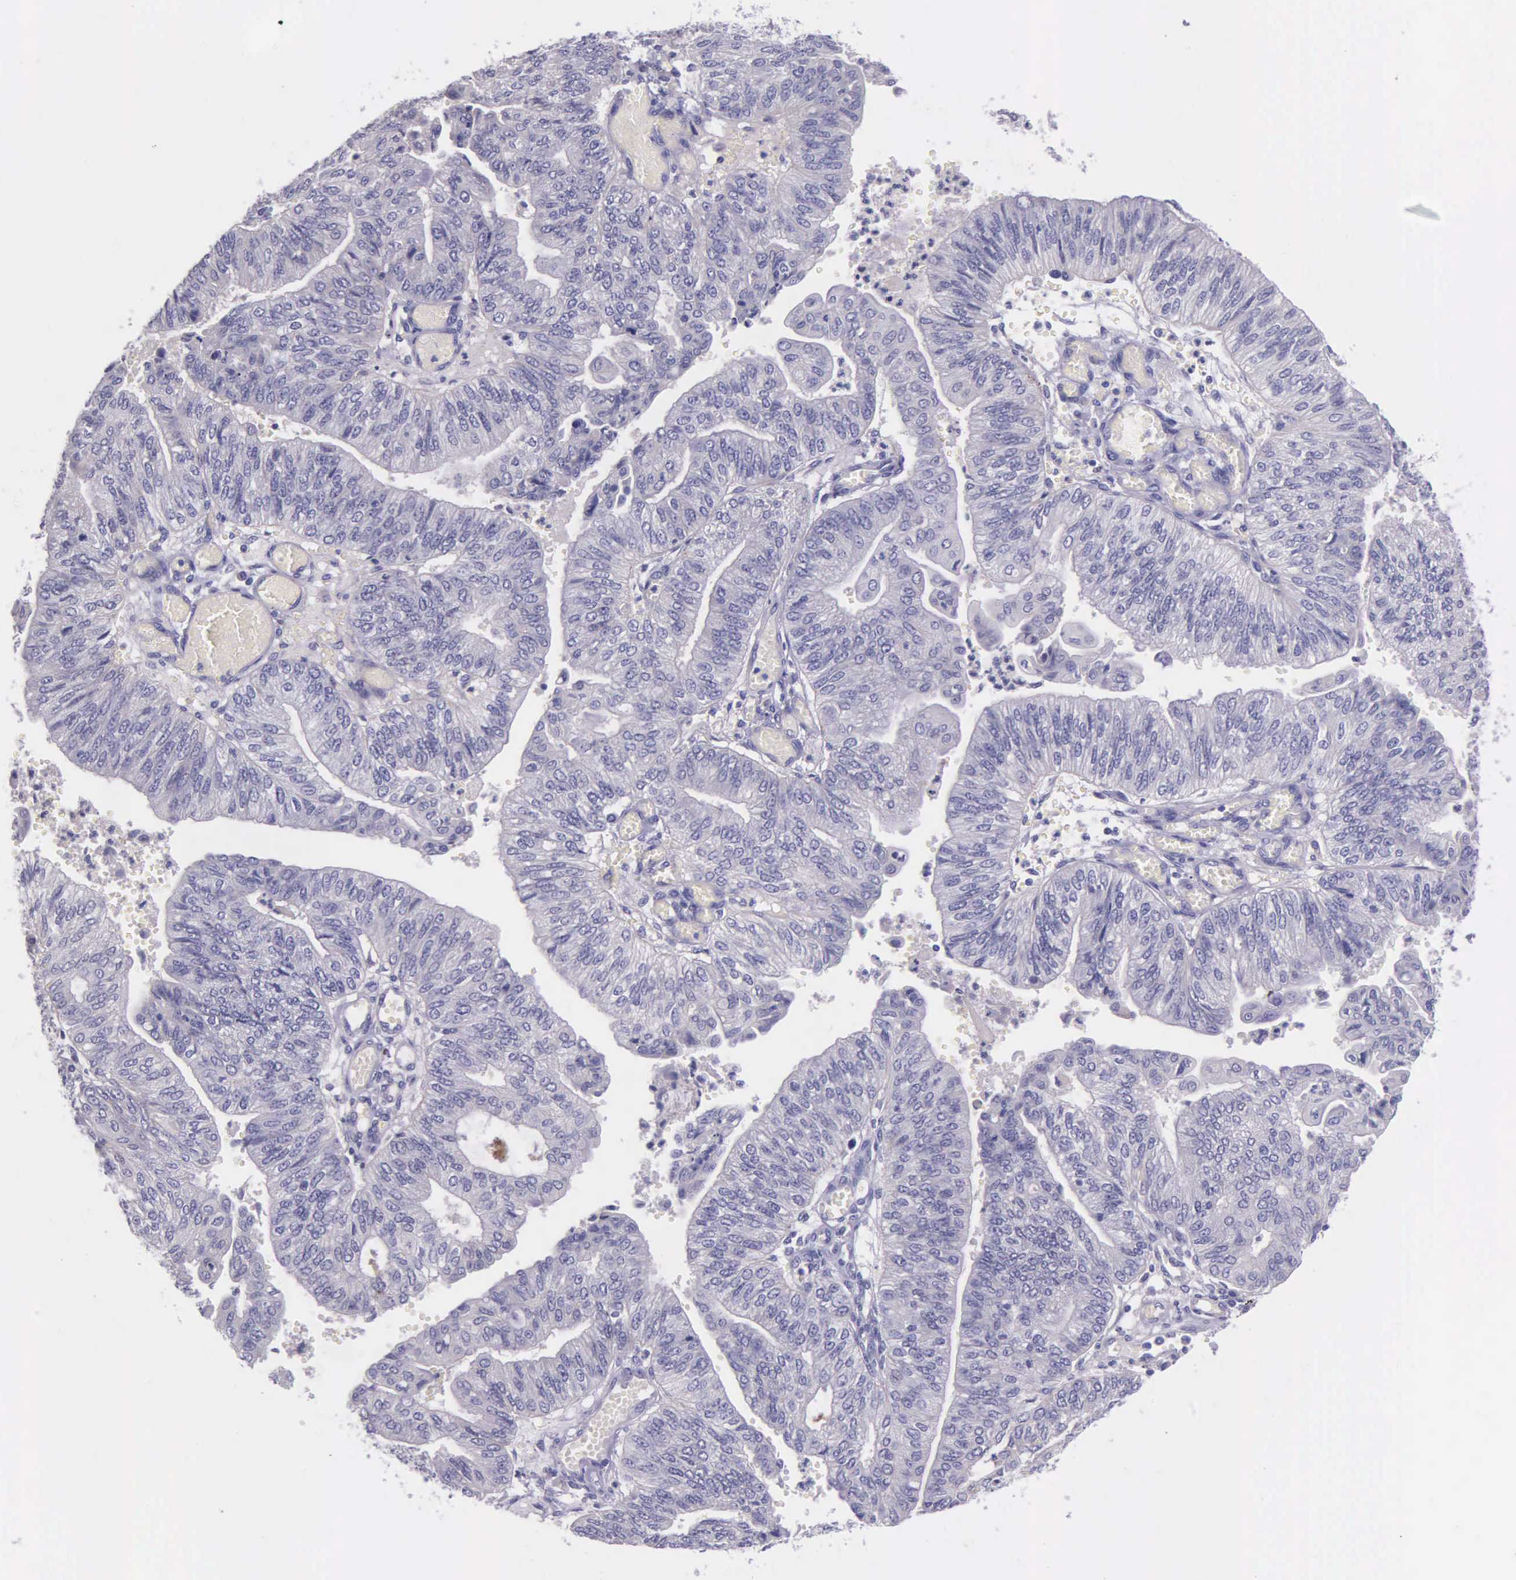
{"staining": {"intensity": "negative", "quantity": "none", "location": "none"}, "tissue": "endometrial cancer", "cell_type": "Tumor cells", "image_type": "cancer", "snomed": [{"axis": "morphology", "description": "Adenocarcinoma, NOS"}, {"axis": "topography", "description": "Endometrium"}], "caption": "Immunohistochemistry histopathology image of human endometrial cancer stained for a protein (brown), which reveals no positivity in tumor cells.", "gene": "THSD7A", "patient": {"sex": "female", "age": 59}}